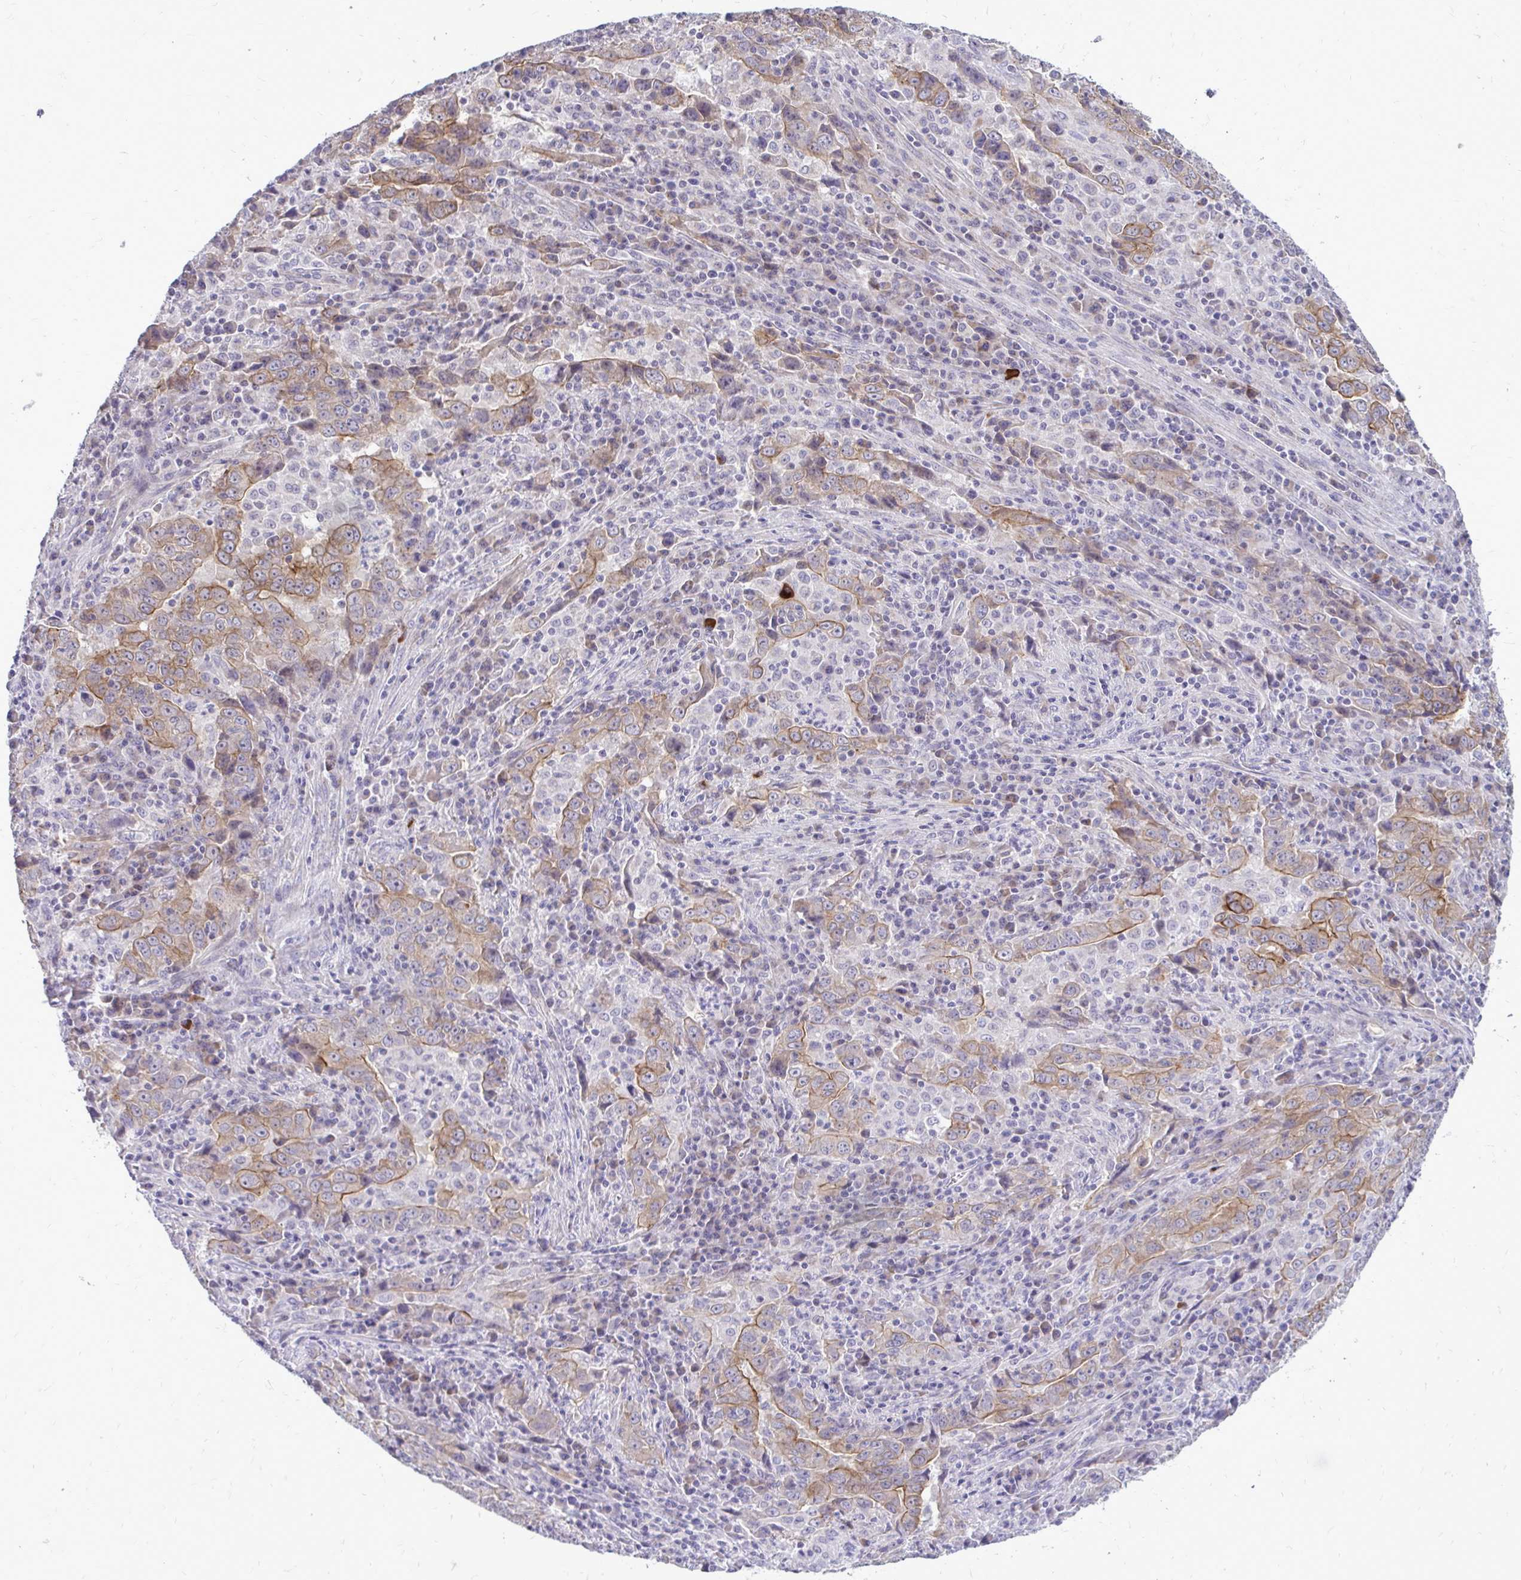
{"staining": {"intensity": "moderate", "quantity": ">75%", "location": "cytoplasmic/membranous"}, "tissue": "lung cancer", "cell_type": "Tumor cells", "image_type": "cancer", "snomed": [{"axis": "morphology", "description": "Adenocarcinoma, NOS"}, {"axis": "topography", "description": "Lung"}], "caption": "Moderate cytoplasmic/membranous positivity for a protein is appreciated in about >75% of tumor cells of lung cancer (adenocarcinoma) using immunohistochemistry.", "gene": "SPTBN2", "patient": {"sex": "male", "age": 67}}